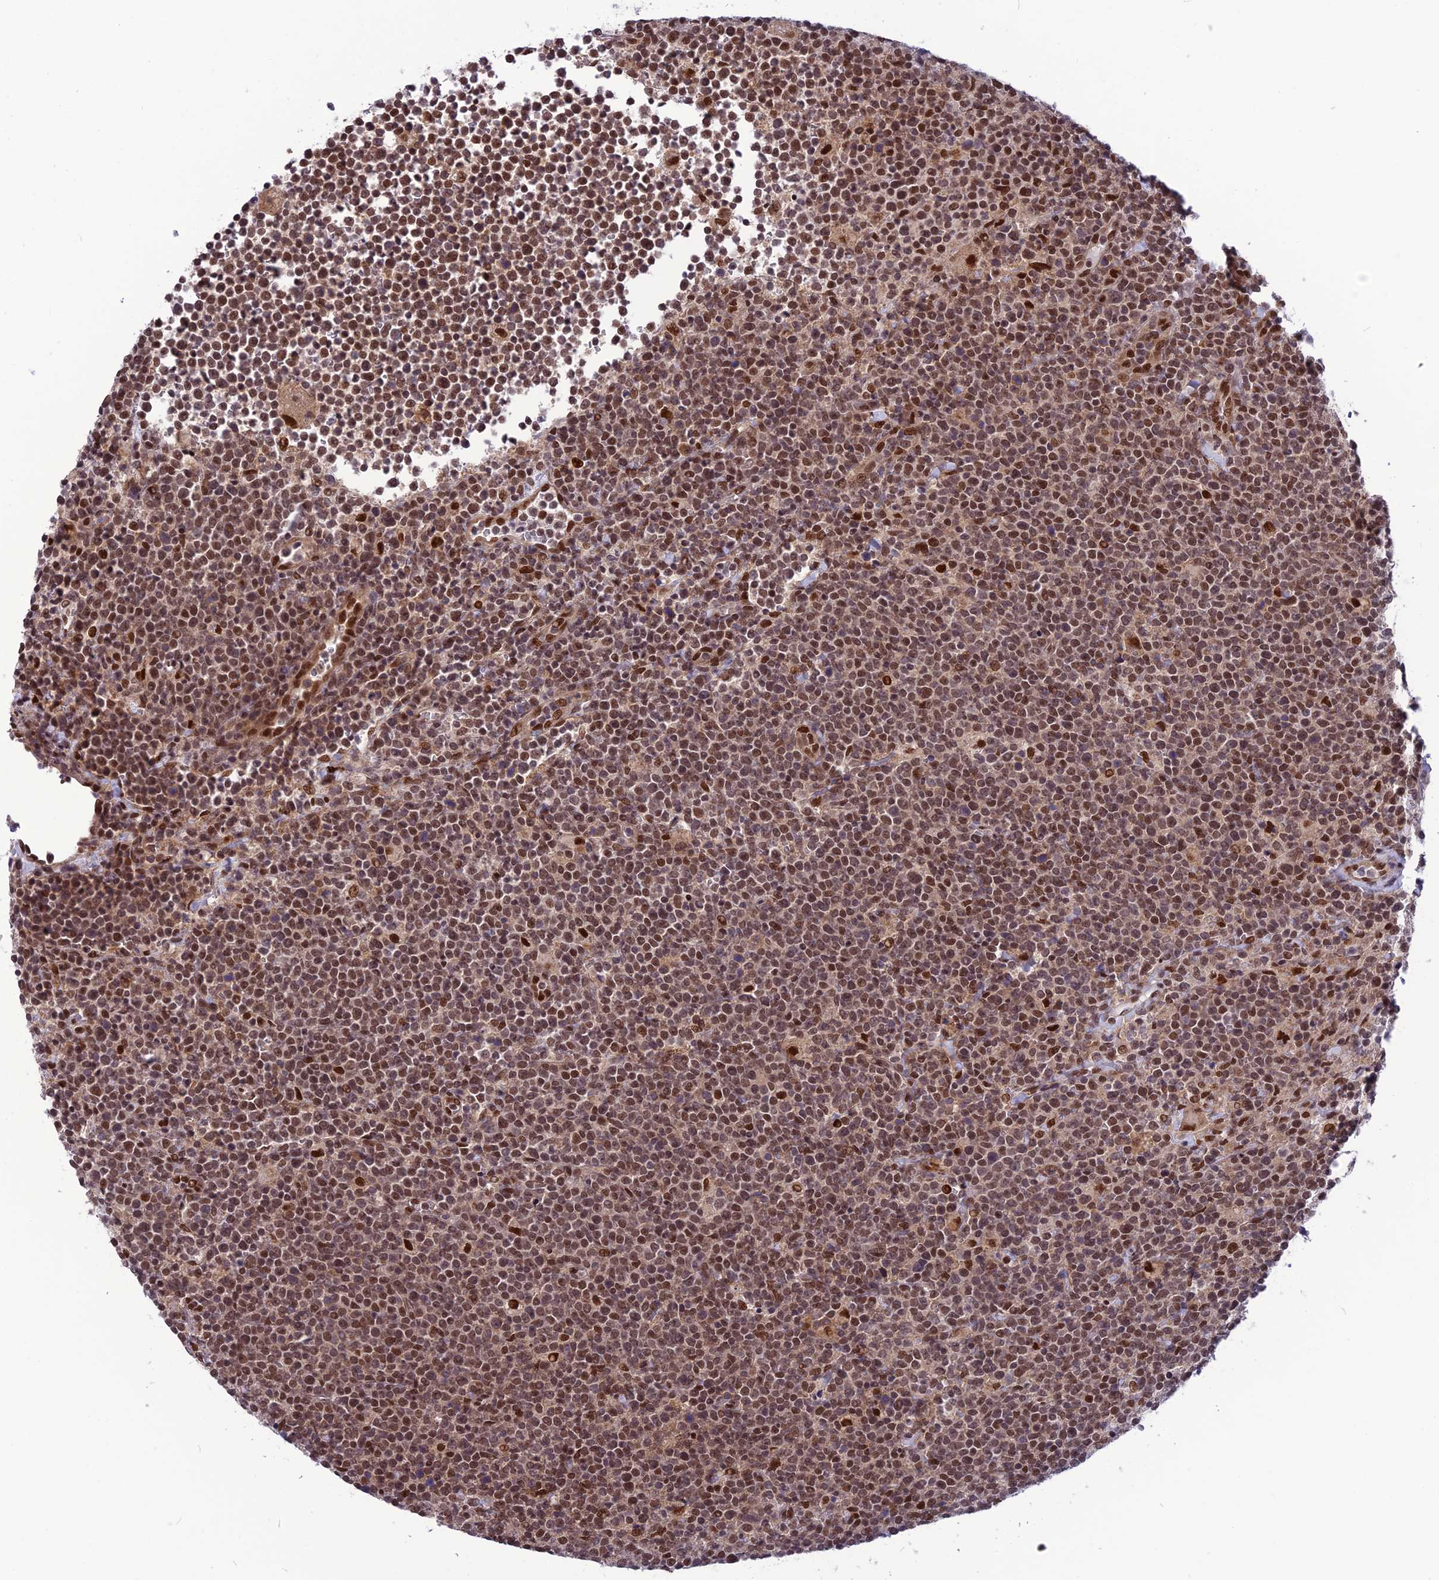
{"staining": {"intensity": "moderate", "quantity": ">75%", "location": "nuclear"}, "tissue": "lymphoma", "cell_type": "Tumor cells", "image_type": "cancer", "snomed": [{"axis": "morphology", "description": "Malignant lymphoma, non-Hodgkin's type, High grade"}, {"axis": "topography", "description": "Lymph node"}], "caption": "IHC staining of malignant lymphoma, non-Hodgkin's type (high-grade), which reveals medium levels of moderate nuclear staining in about >75% of tumor cells indicating moderate nuclear protein positivity. The staining was performed using DAB (brown) for protein detection and nuclei were counterstained in hematoxylin (blue).", "gene": "RTRAF", "patient": {"sex": "male", "age": 61}}